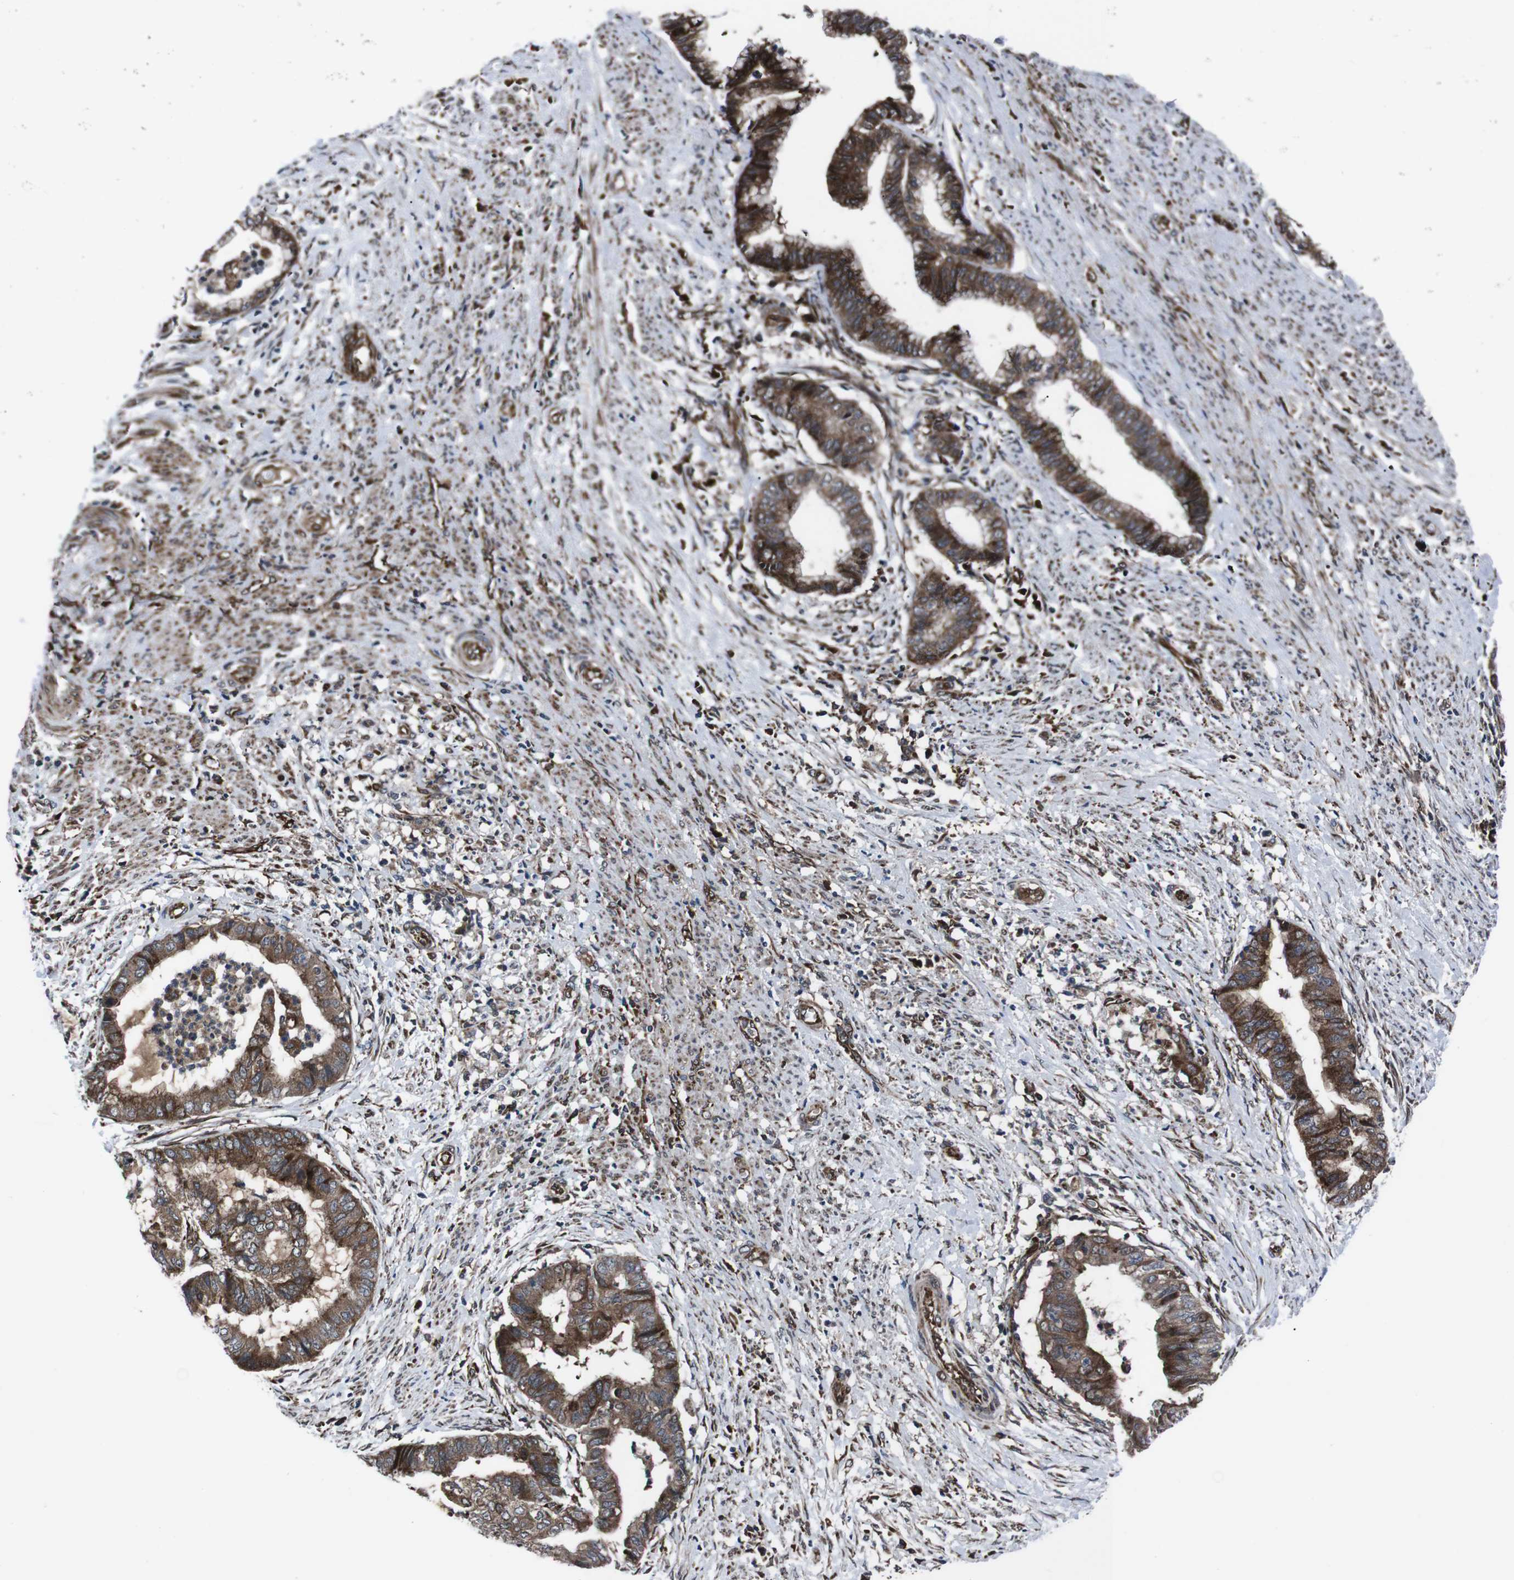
{"staining": {"intensity": "strong", "quantity": ">75%", "location": "cytoplasmic/membranous"}, "tissue": "endometrial cancer", "cell_type": "Tumor cells", "image_type": "cancer", "snomed": [{"axis": "morphology", "description": "Necrosis, NOS"}, {"axis": "morphology", "description": "Adenocarcinoma, NOS"}, {"axis": "topography", "description": "Endometrium"}], "caption": "A photomicrograph of human endometrial adenocarcinoma stained for a protein reveals strong cytoplasmic/membranous brown staining in tumor cells.", "gene": "EIF4A2", "patient": {"sex": "female", "age": 79}}